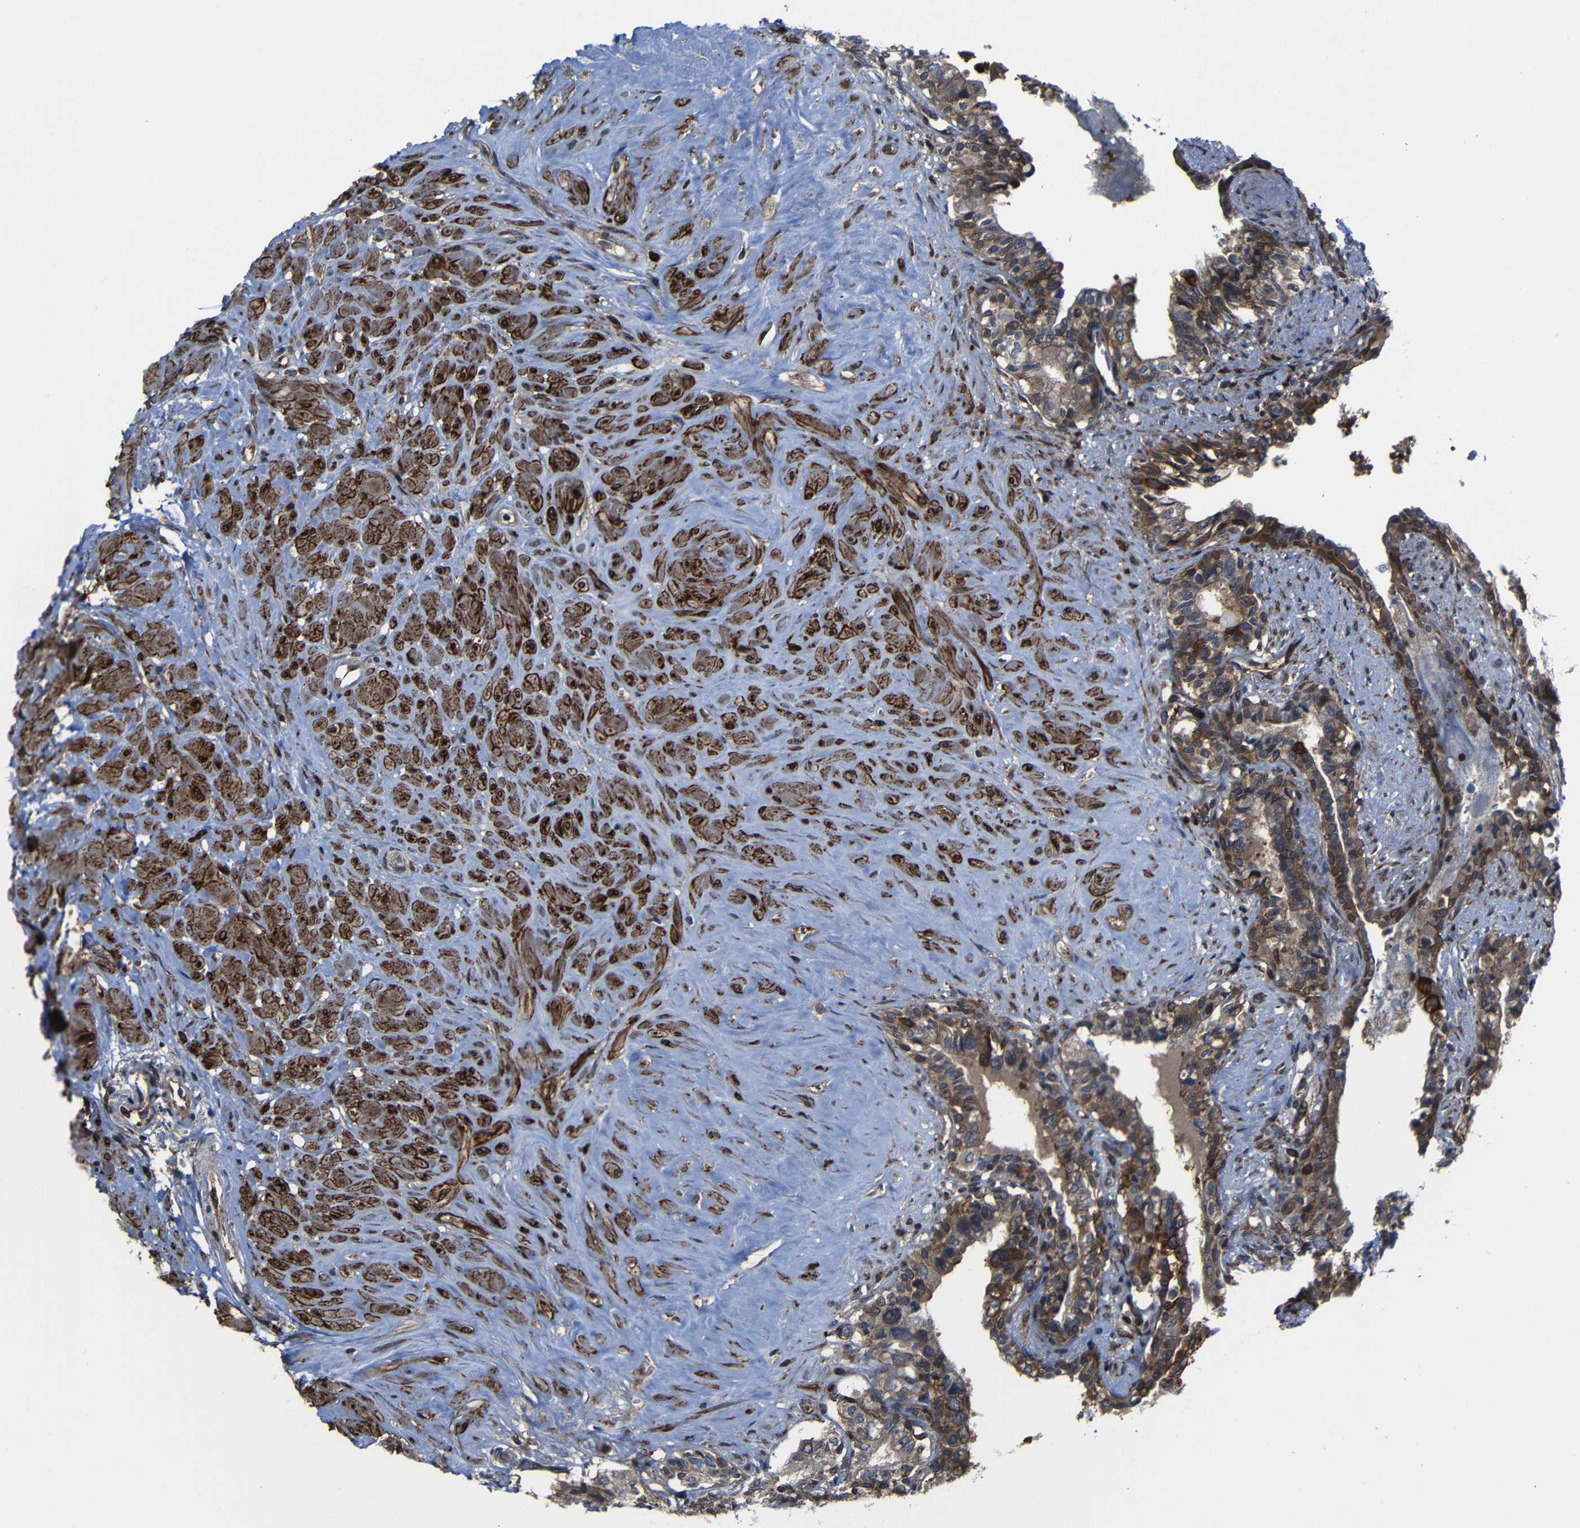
{"staining": {"intensity": "moderate", "quantity": ">75%", "location": "cytoplasmic/membranous"}, "tissue": "seminal vesicle", "cell_type": "Glandular cells", "image_type": "normal", "snomed": [{"axis": "morphology", "description": "Normal tissue, NOS"}, {"axis": "topography", "description": "Seminal veicle"}], "caption": "Unremarkable seminal vesicle shows moderate cytoplasmic/membranous expression in about >75% of glandular cells, visualized by immunohistochemistry.", "gene": "KIAA0513", "patient": {"sex": "male", "age": 63}}